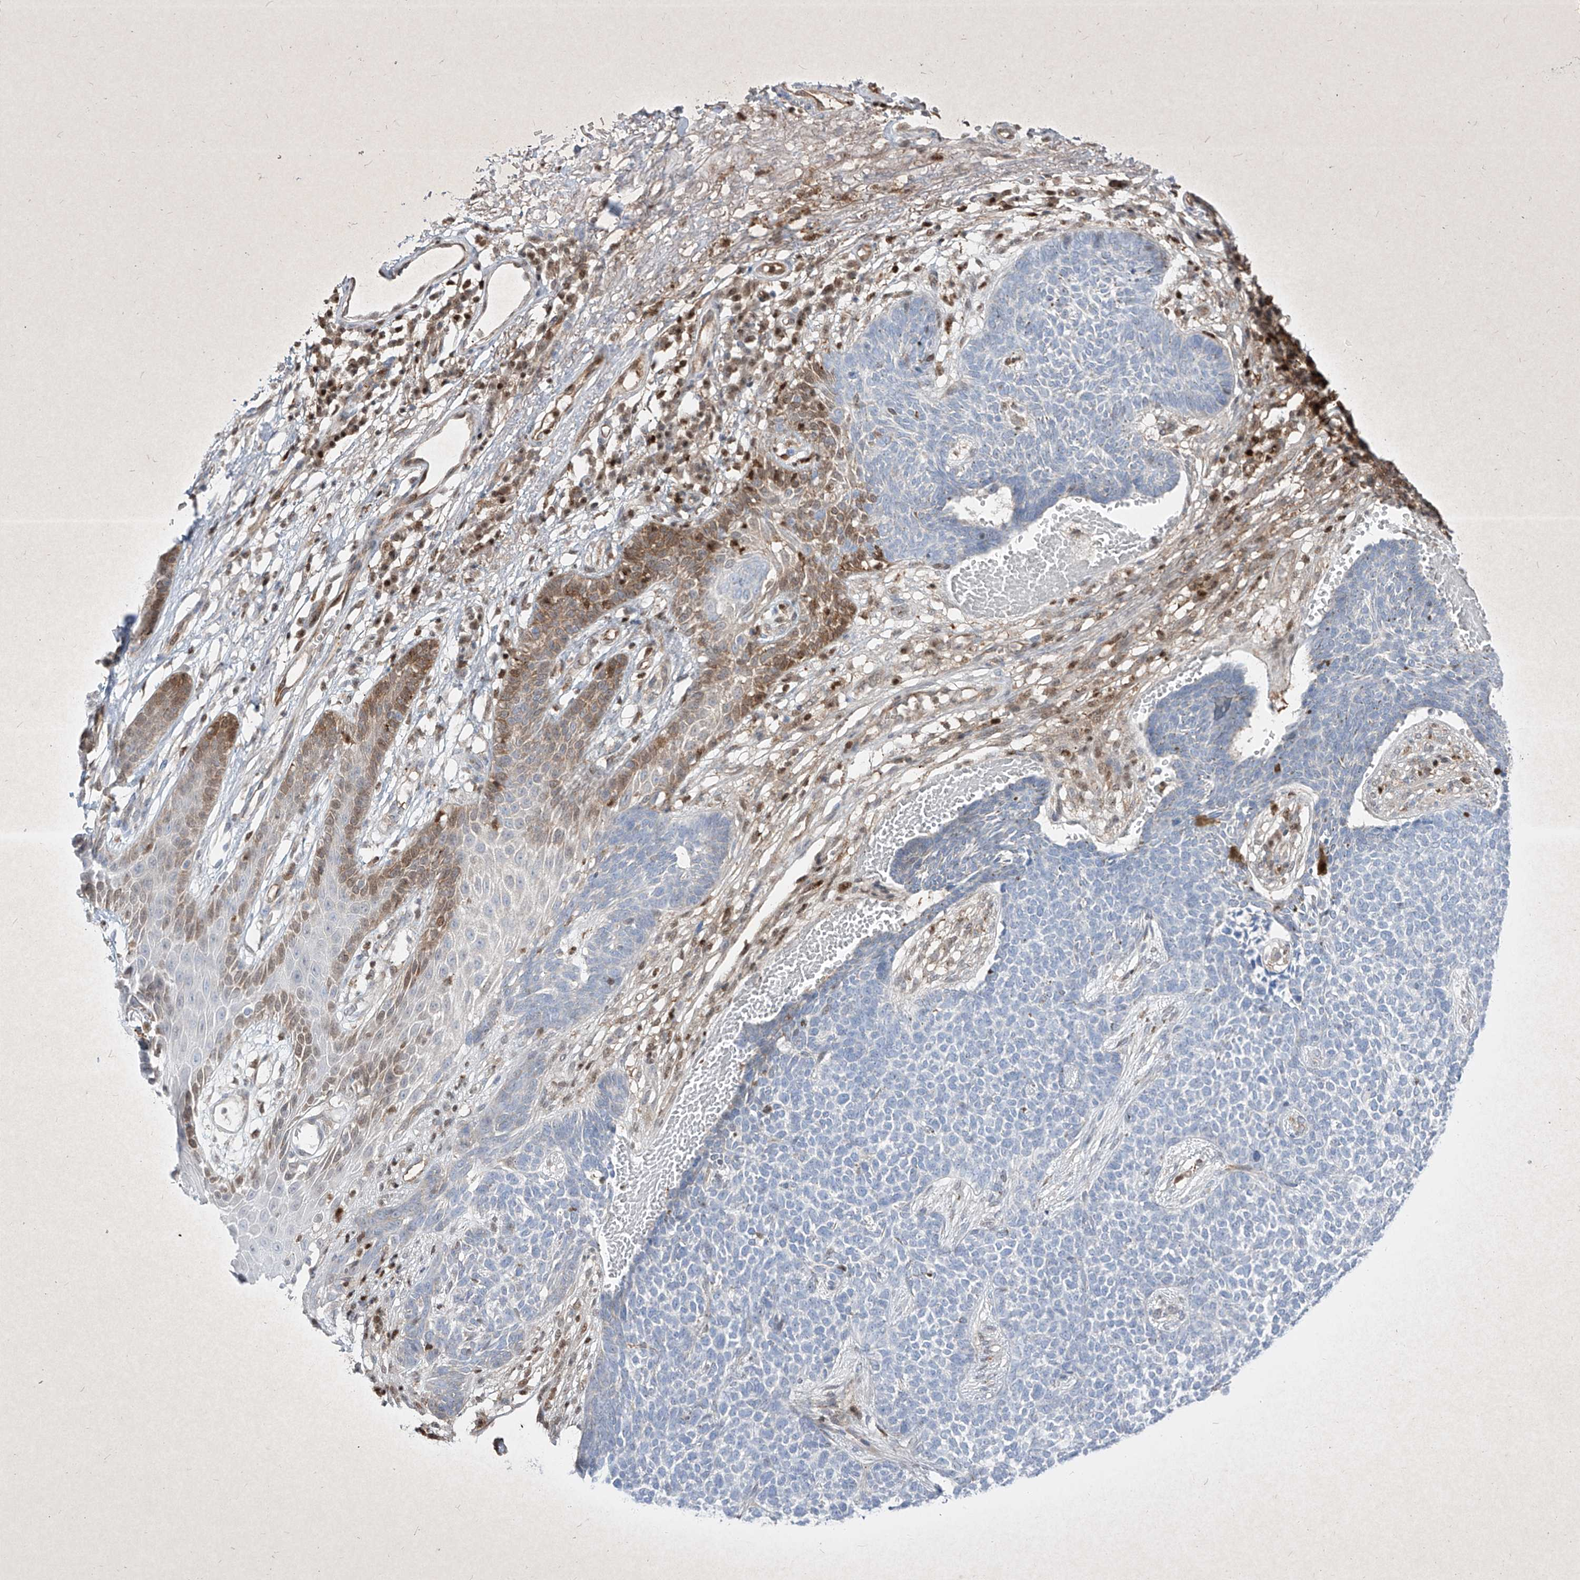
{"staining": {"intensity": "negative", "quantity": "none", "location": "none"}, "tissue": "skin cancer", "cell_type": "Tumor cells", "image_type": "cancer", "snomed": [{"axis": "morphology", "description": "Basal cell carcinoma"}, {"axis": "topography", "description": "Skin"}], "caption": "High magnification brightfield microscopy of skin basal cell carcinoma stained with DAB (brown) and counterstained with hematoxylin (blue): tumor cells show no significant positivity. The staining is performed using DAB brown chromogen with nuclei counter-stained in using hematoxylin.", "gene": "PSMB10", "patient": {"sex": "female", "age": 84}}